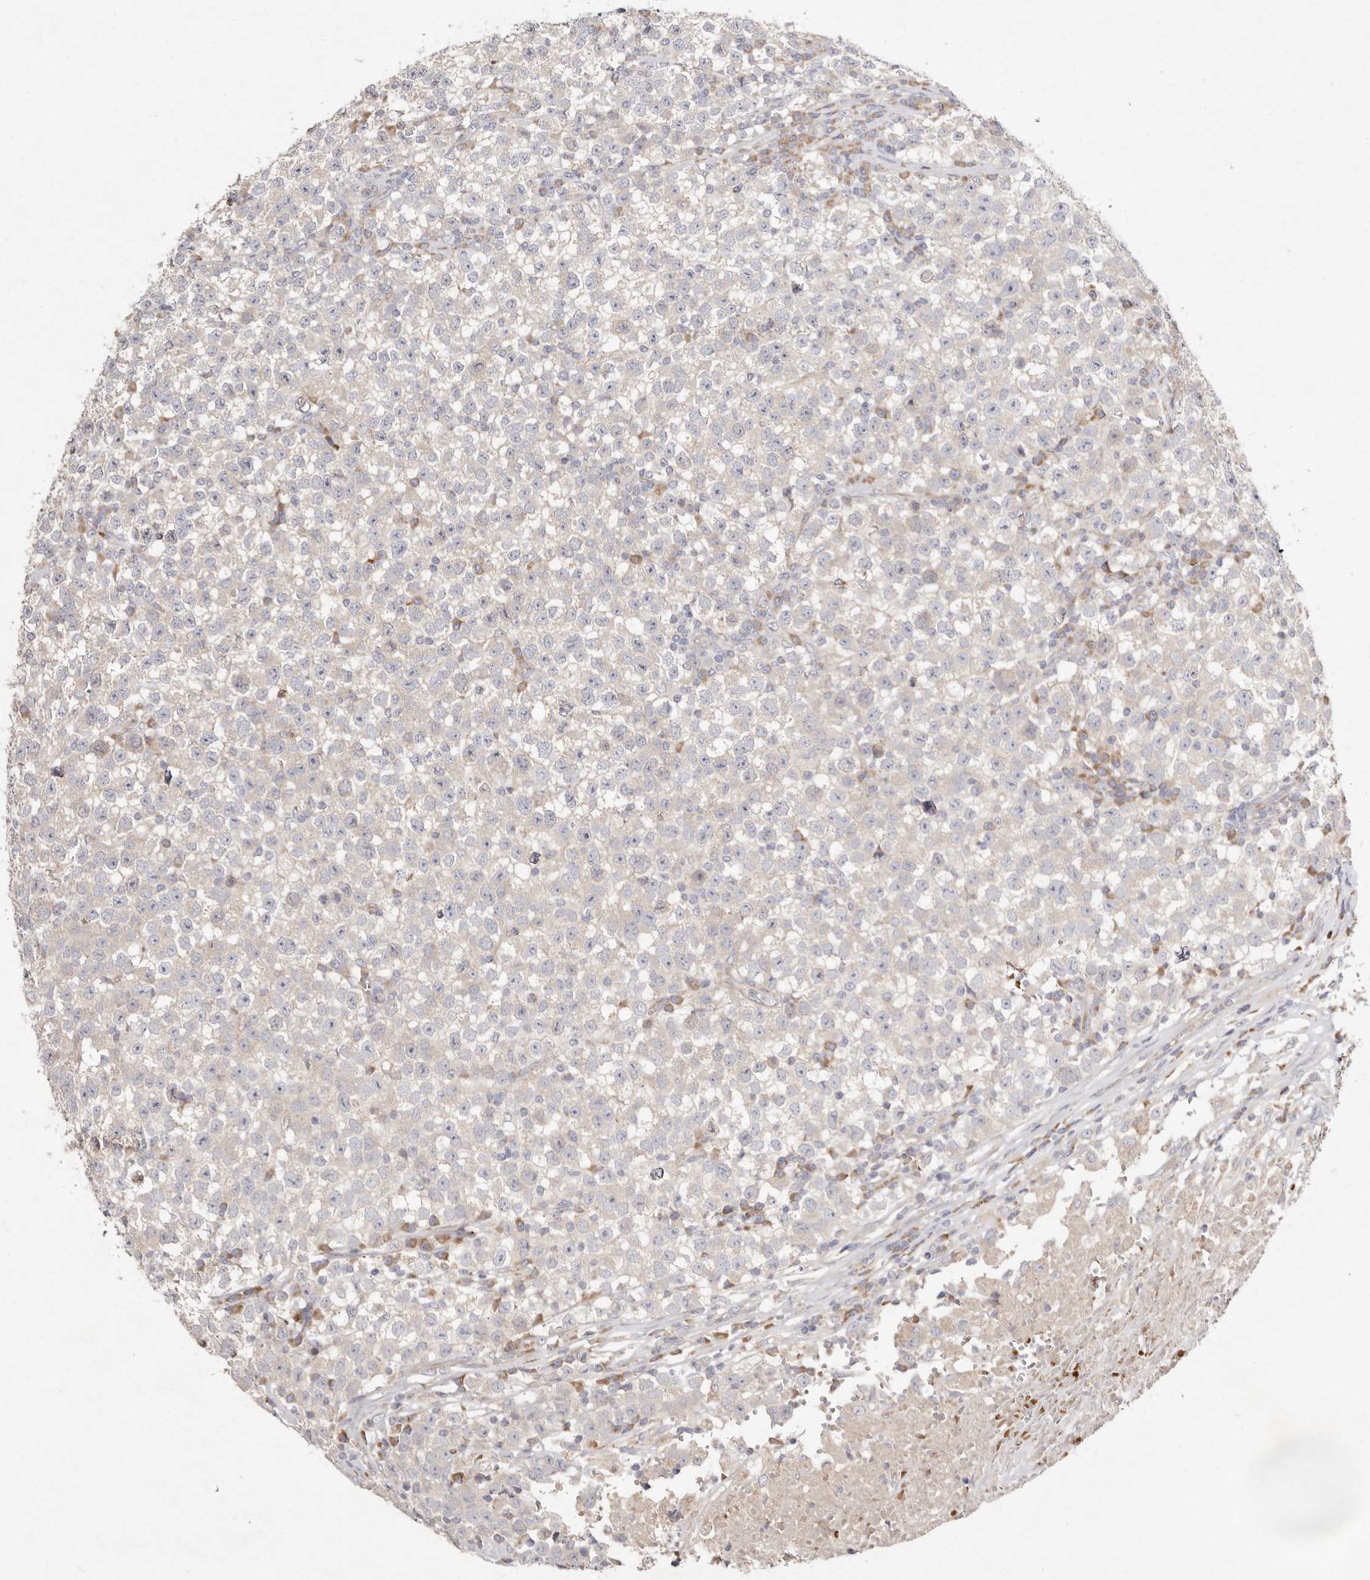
{"staining": {"intensity": "negative", "quantity": "none", "location": "none"}, "tissue": "testis cancer", "cell_type": "Tumor cells", "image_type": "cancer", "snomed": [{"axis": "morphology", "description": "Seminoma, NOS"}, {"axis": "topography", "description": "Testis"}], "caption": "IHC of human seminoma (testis) demonstrates no staining in tumor cells. (DAB (3,3'-diaminobenzidine) IHC with hematoxylin counter stain).", "gene": "SLC25A20", "patient": {"sex": "male", "age": 22}}